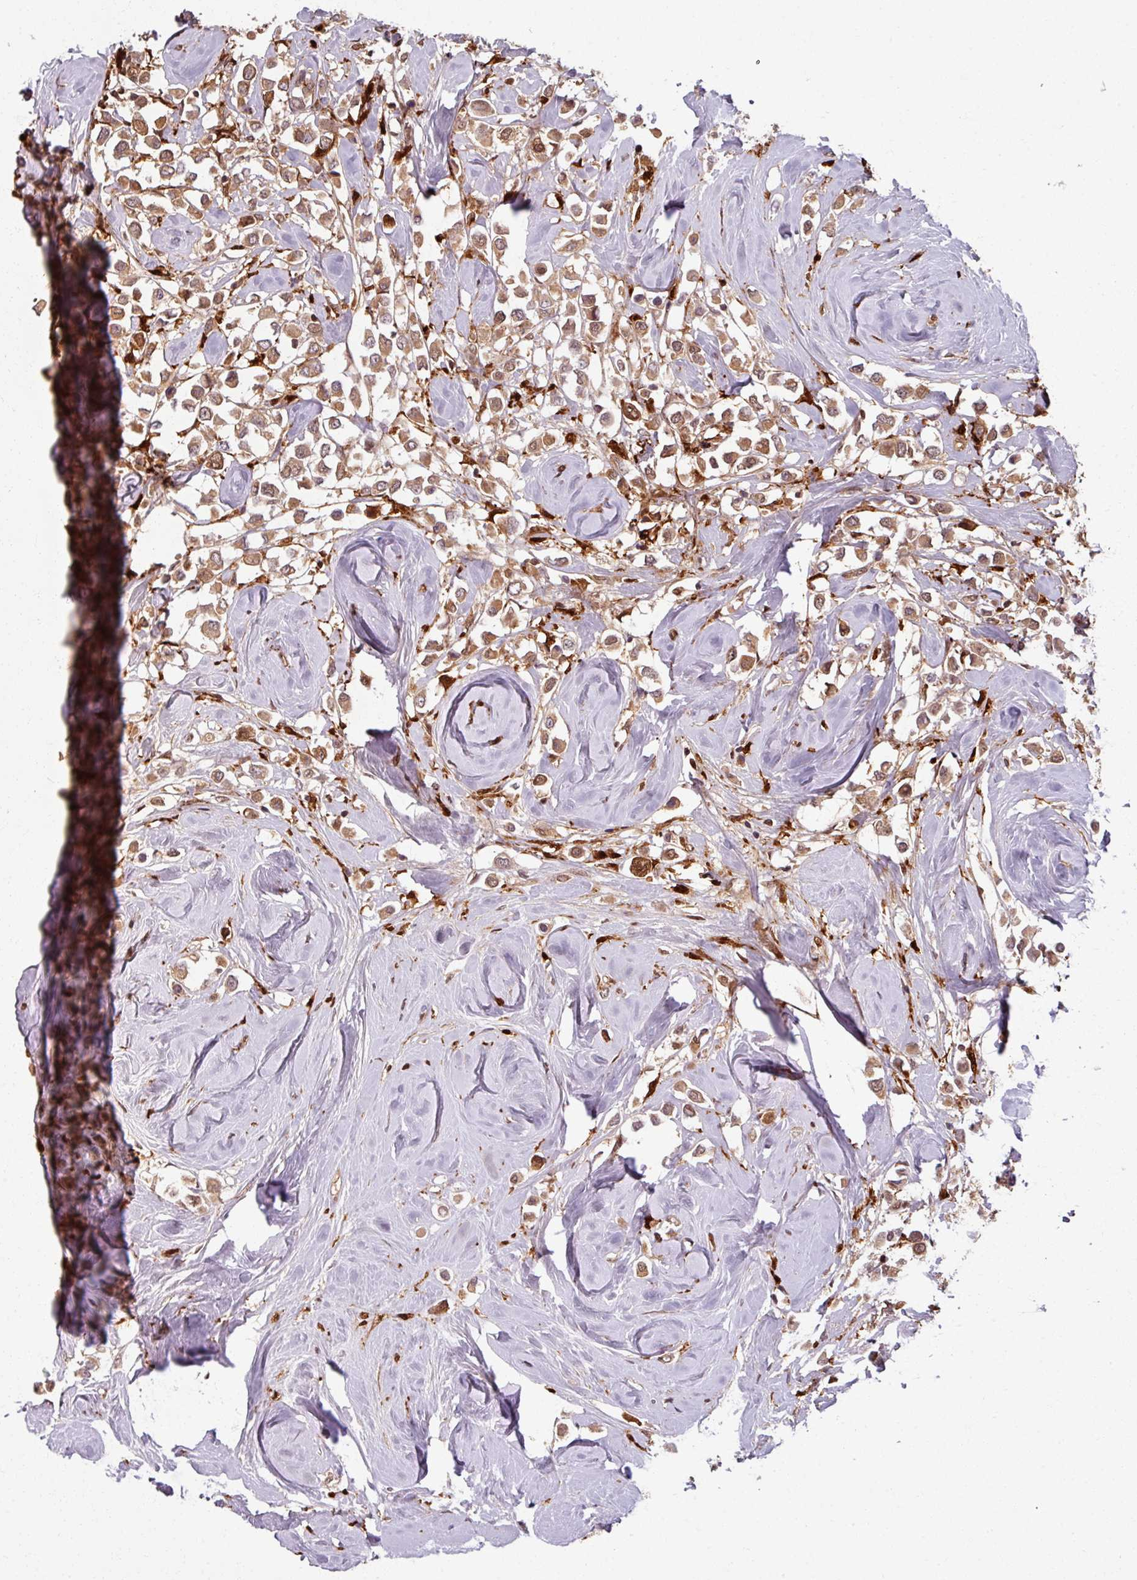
{"staining": {"intensity": "moderate", "quantity": ">75%", "location": "cytoplasmic/membranous,nuclear"}, "tissue": "breast cancer", "cell_type": "Tumor cells", "image_type": "cancer", "snomed": [{"axis": "morphology", "description": "Duct carcinoma"}, {"axis": "topography", "description": "Breast"}], "caption": "Human breast cancer (infiltrating ductal carcinoma) stained with a brown dye demonstrates moderate cytoplasmic/membranous and nuclear positive staining in about >75% of tumor cells.", "gene": "KCTD11", "patient": {"sex": "female", "age": 61}}